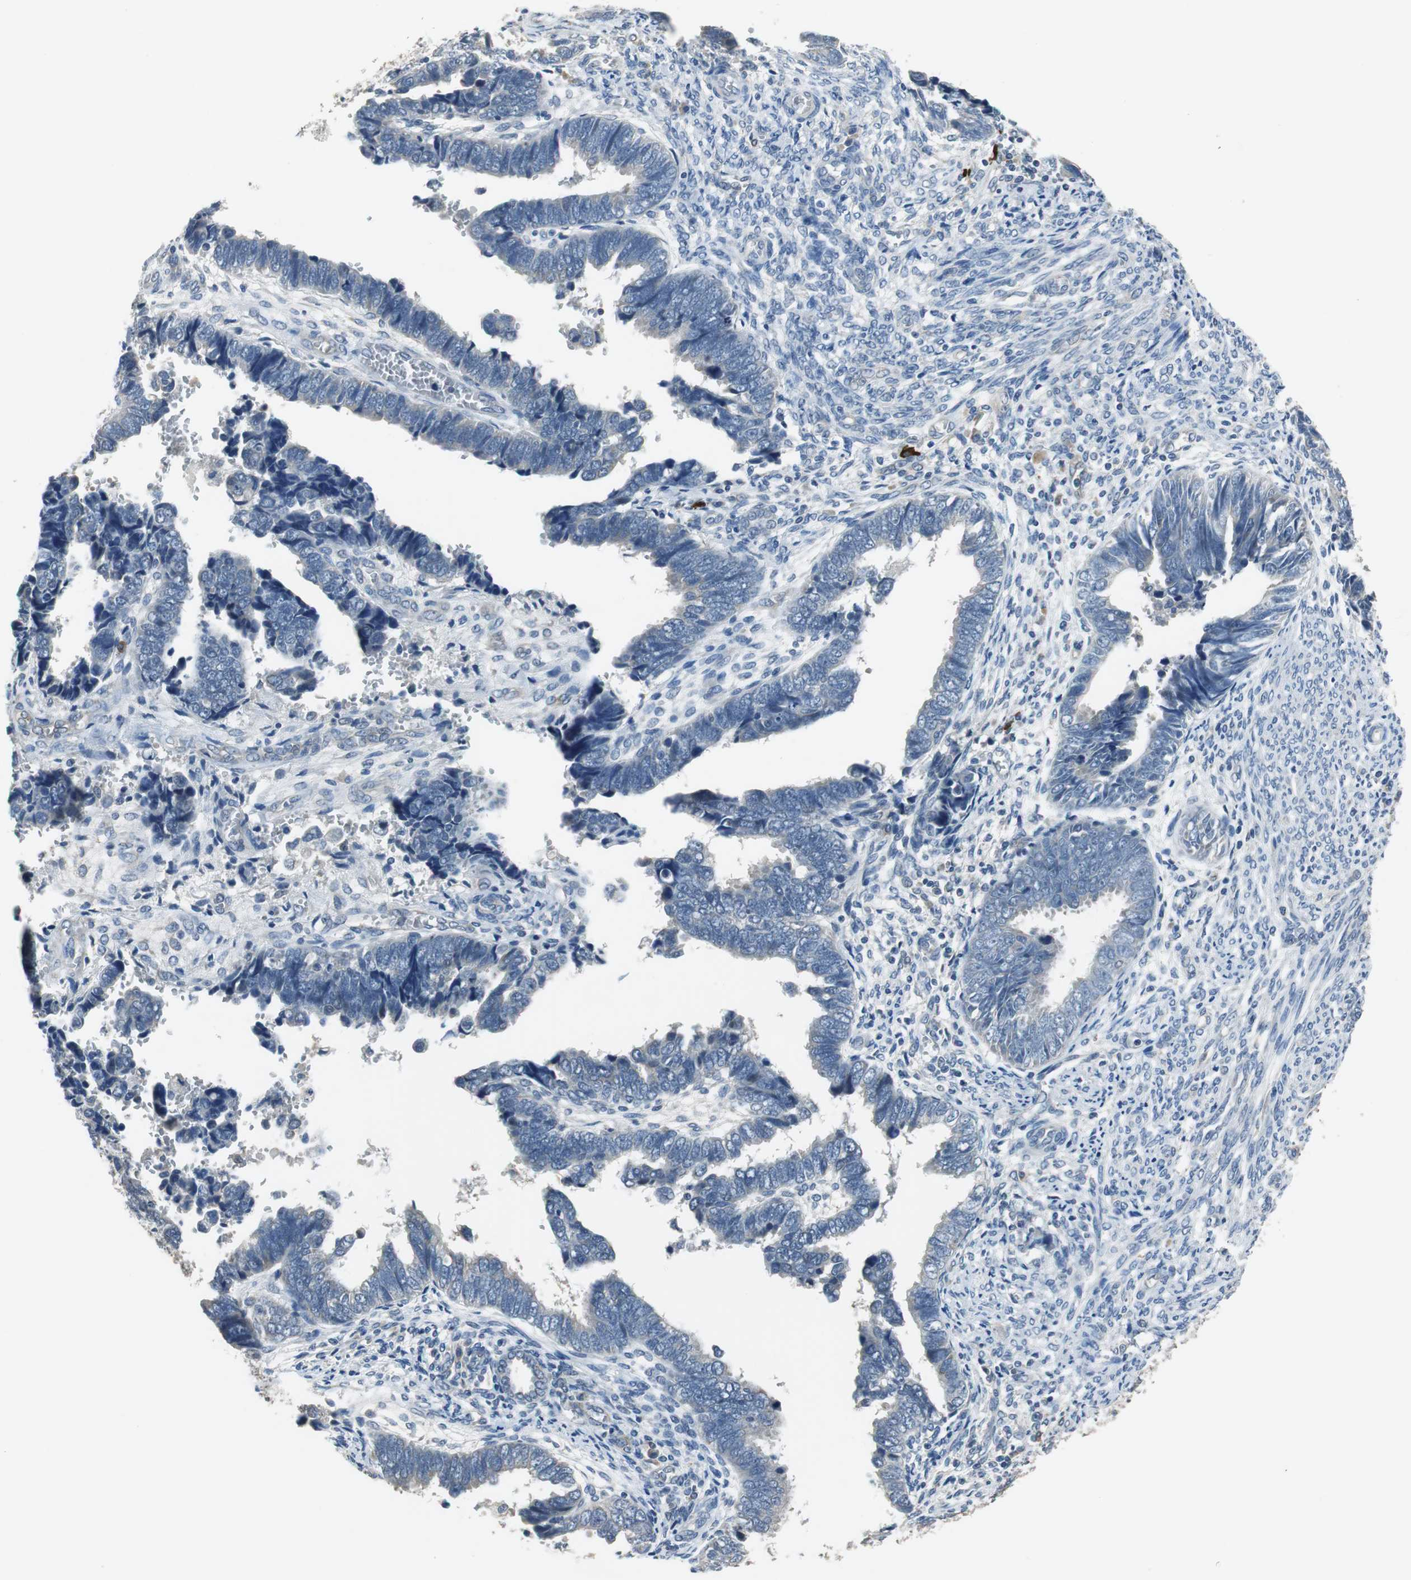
{"staining": {"intensity": "negative", "quantity": "none", "location": "none"}, "tissue": "endometrial cancer", "cell_type": "Tumor cells", "image_type": "cancer", "snomed": [{"axis": "morphology", "description": "Adenocarcinoma, NOS"}, {"axis": "topography", "description": "Endometrium"}], "caption": "Human endometrial cancer (adenocarcinoma) stained for a protein using immunohistochemistry reveals no staining in tumor cells.", "gene": "MTIF2", "patient": {"sex": "female", "age": 75}}